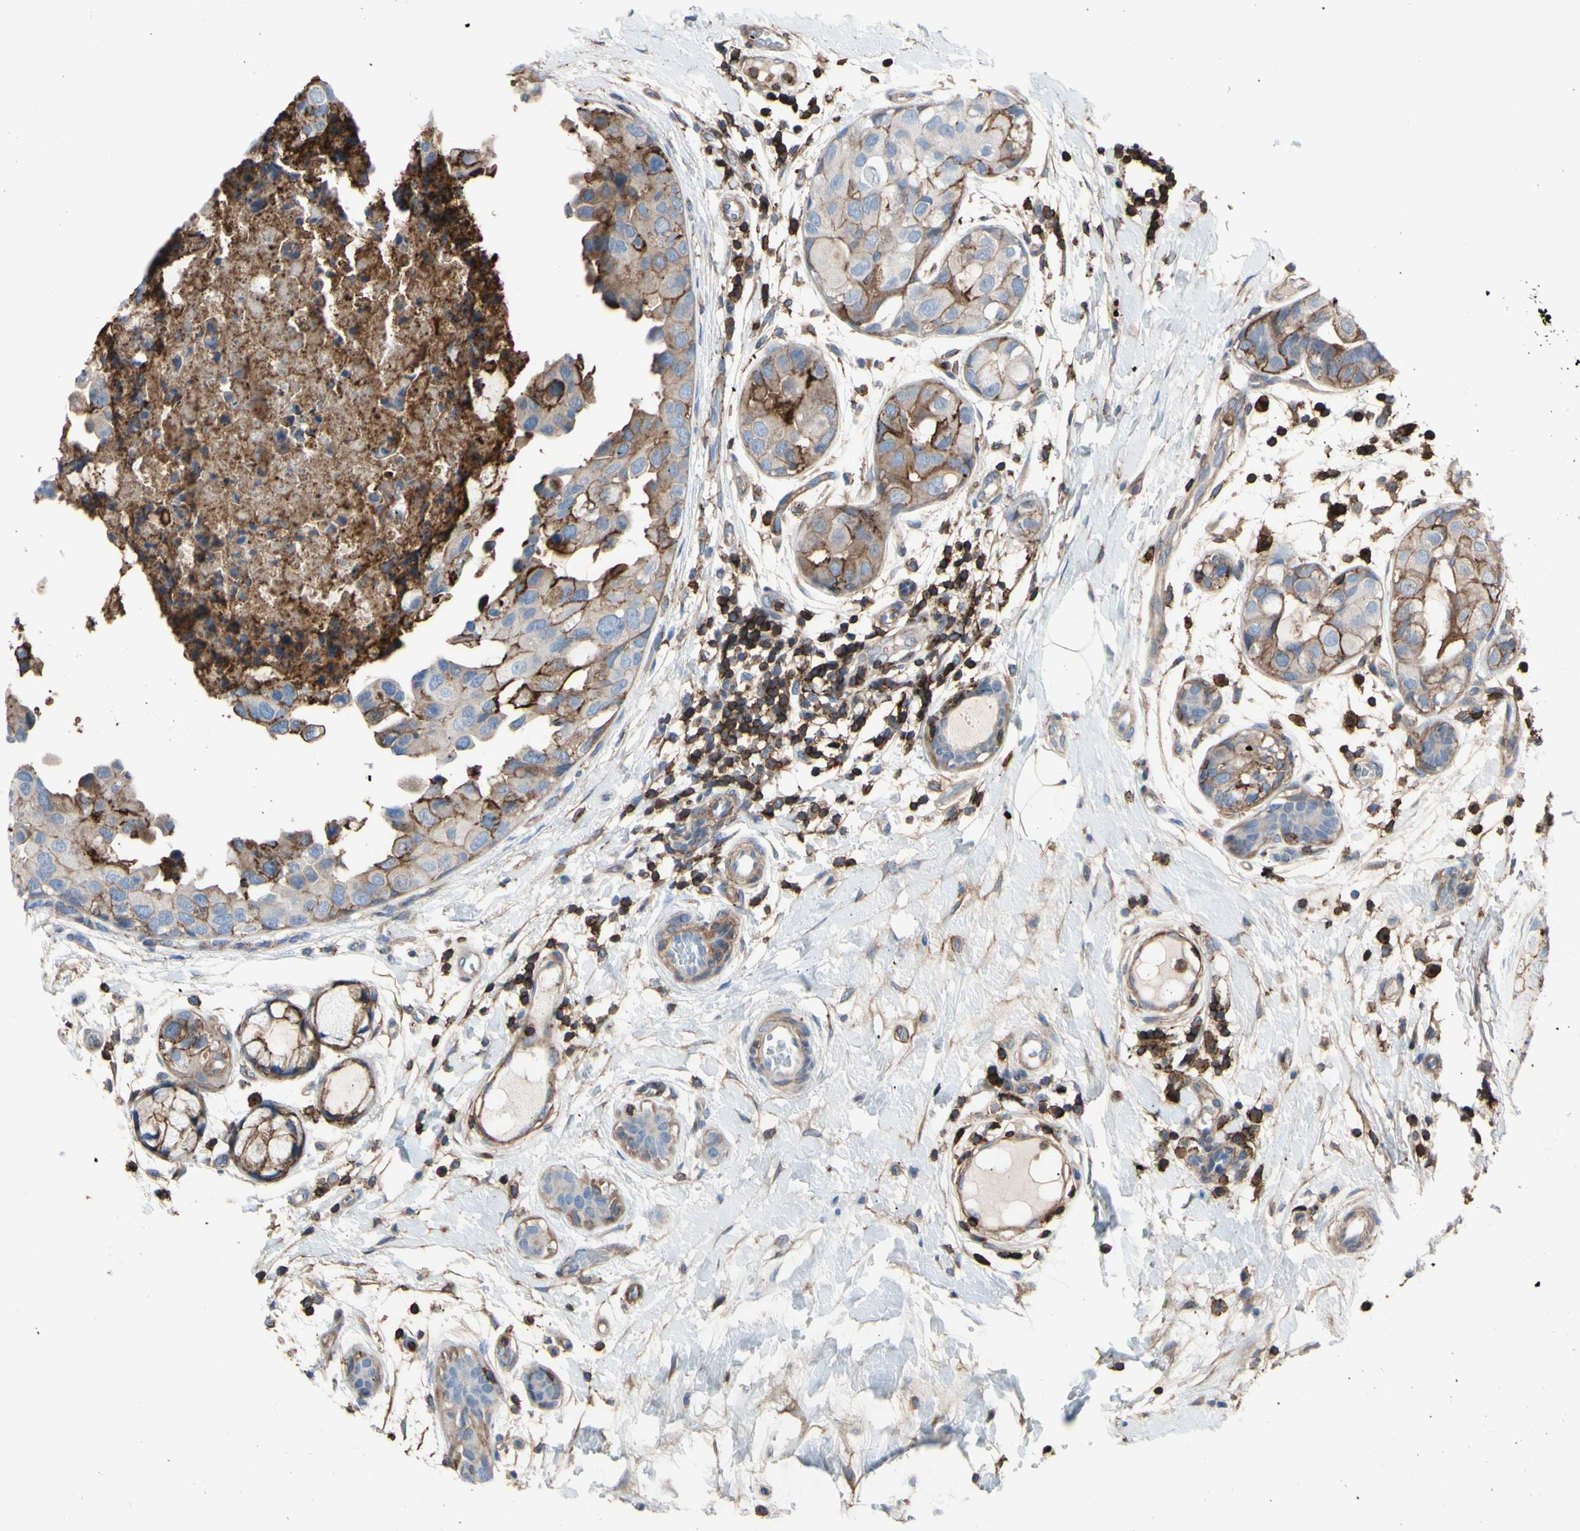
{"staining": {"intensity": "moderate", "quantity": ">75%", "location": "cytoplasmic/membranous"}, "tissue": "breast cancer", "cell_type": "Tumor cells", "image_type": "cancer", "snomed": [{"axis": "morphology", "description": "Duct carcinoma"}, {"axis": "topography", "description": "Breast"}], "caption": "Protein staining of breast invasive ductal carcinoma tissue displays moderate cytoplasmic/membranous expression in approximately >75% of tumor cells.", "gene": "ANXA6", "patient": {"sex": "female", "age": 40}}